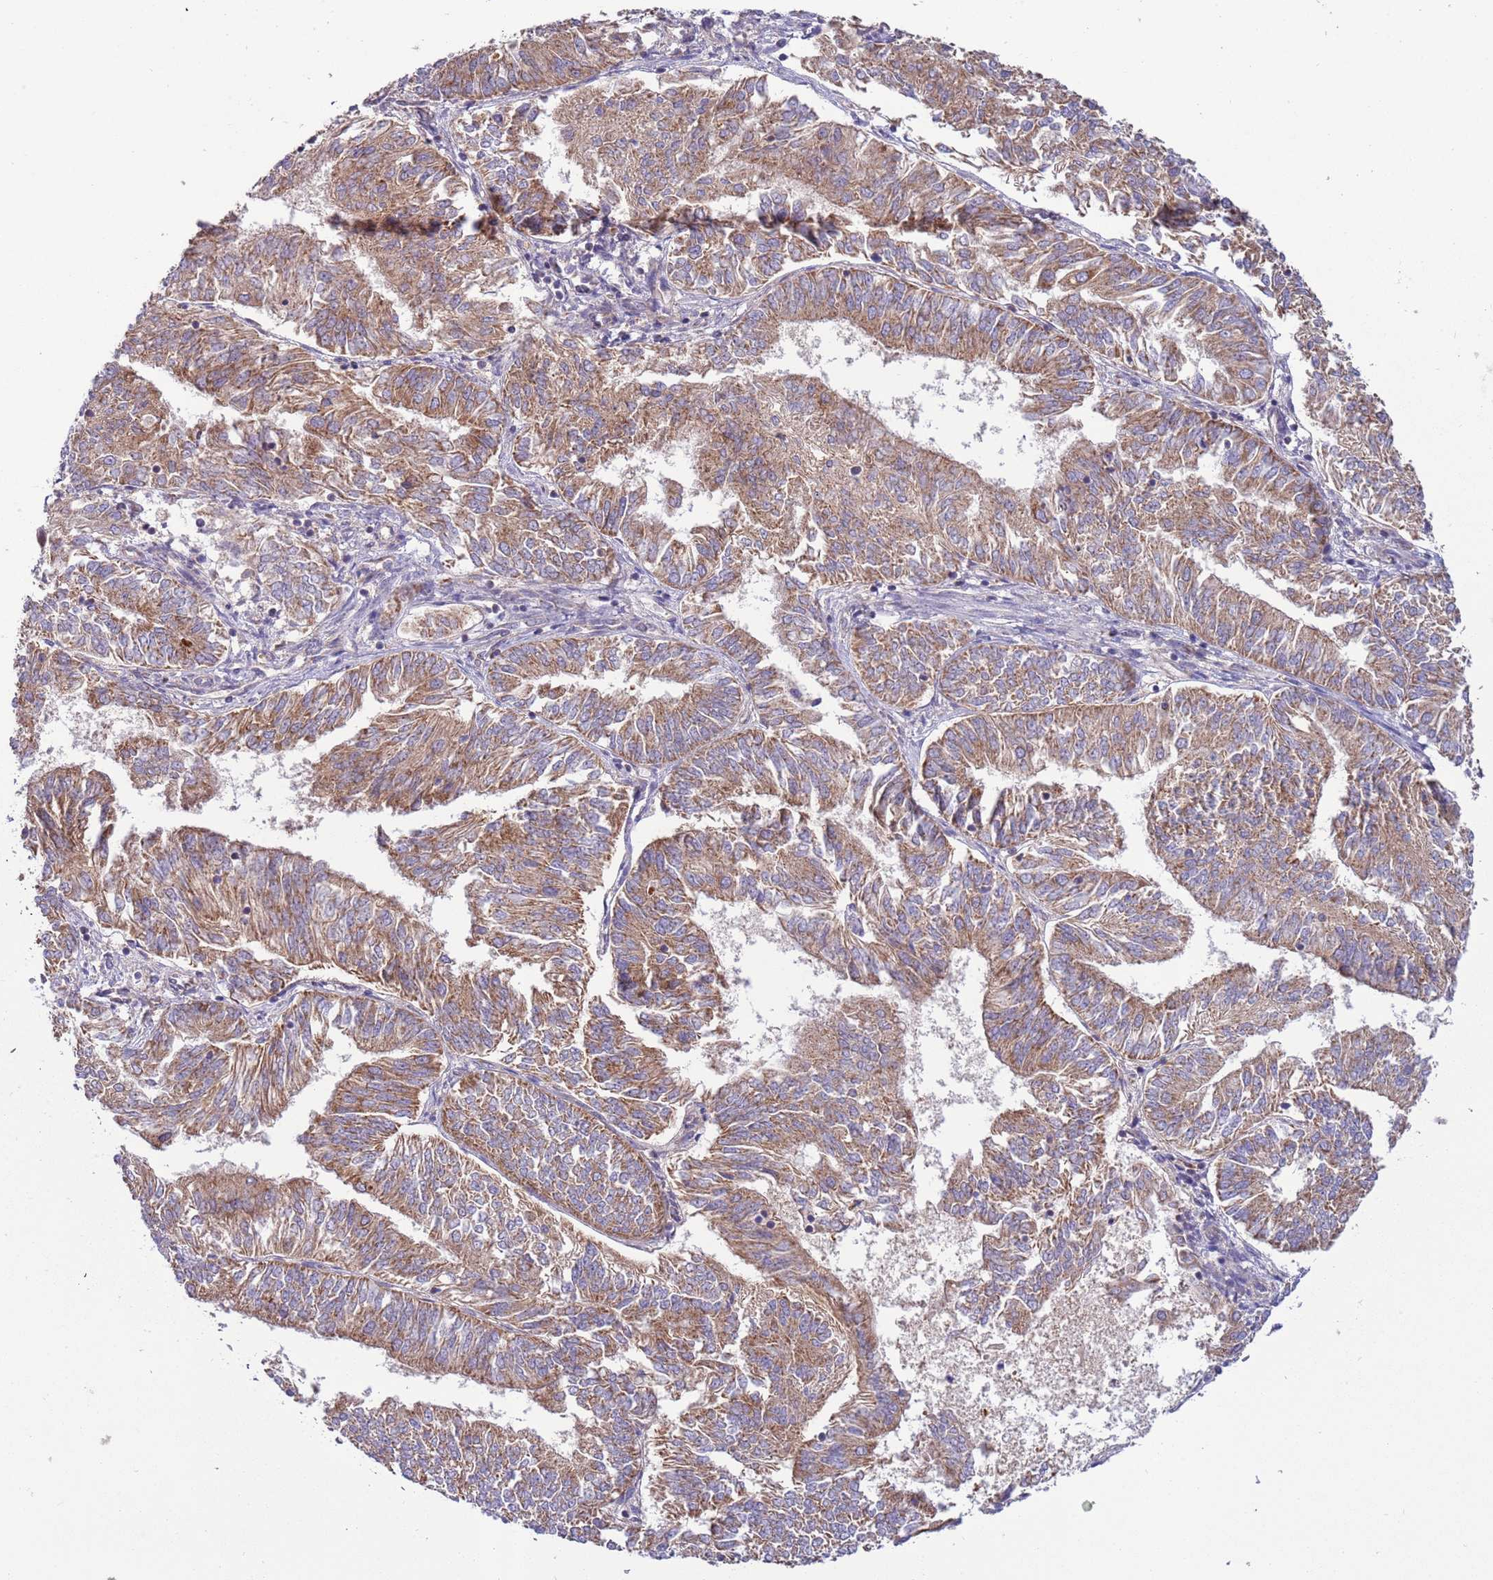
{"staining": {"intensity": "moderate", "quantity": ">75%", "location": "cytoplasmic/membranous"}, "tissue": "endometrial cancer", "cell_type": "Tumor cells", "image_type": "cancer", "snomed": [{"axis": "morphology", "description": "Adenocarcinoma, NOS"}, {"axis": "topography", "description": "Endometrium"}], "caption": "Protein expression analysis of human endometrial cancer reveals moderate cytoplasmic/membranous positivity in approximately >75% of tumor cells.", "gene": "UQCRQ", "patient": {"sex": "female", "age": 58}}